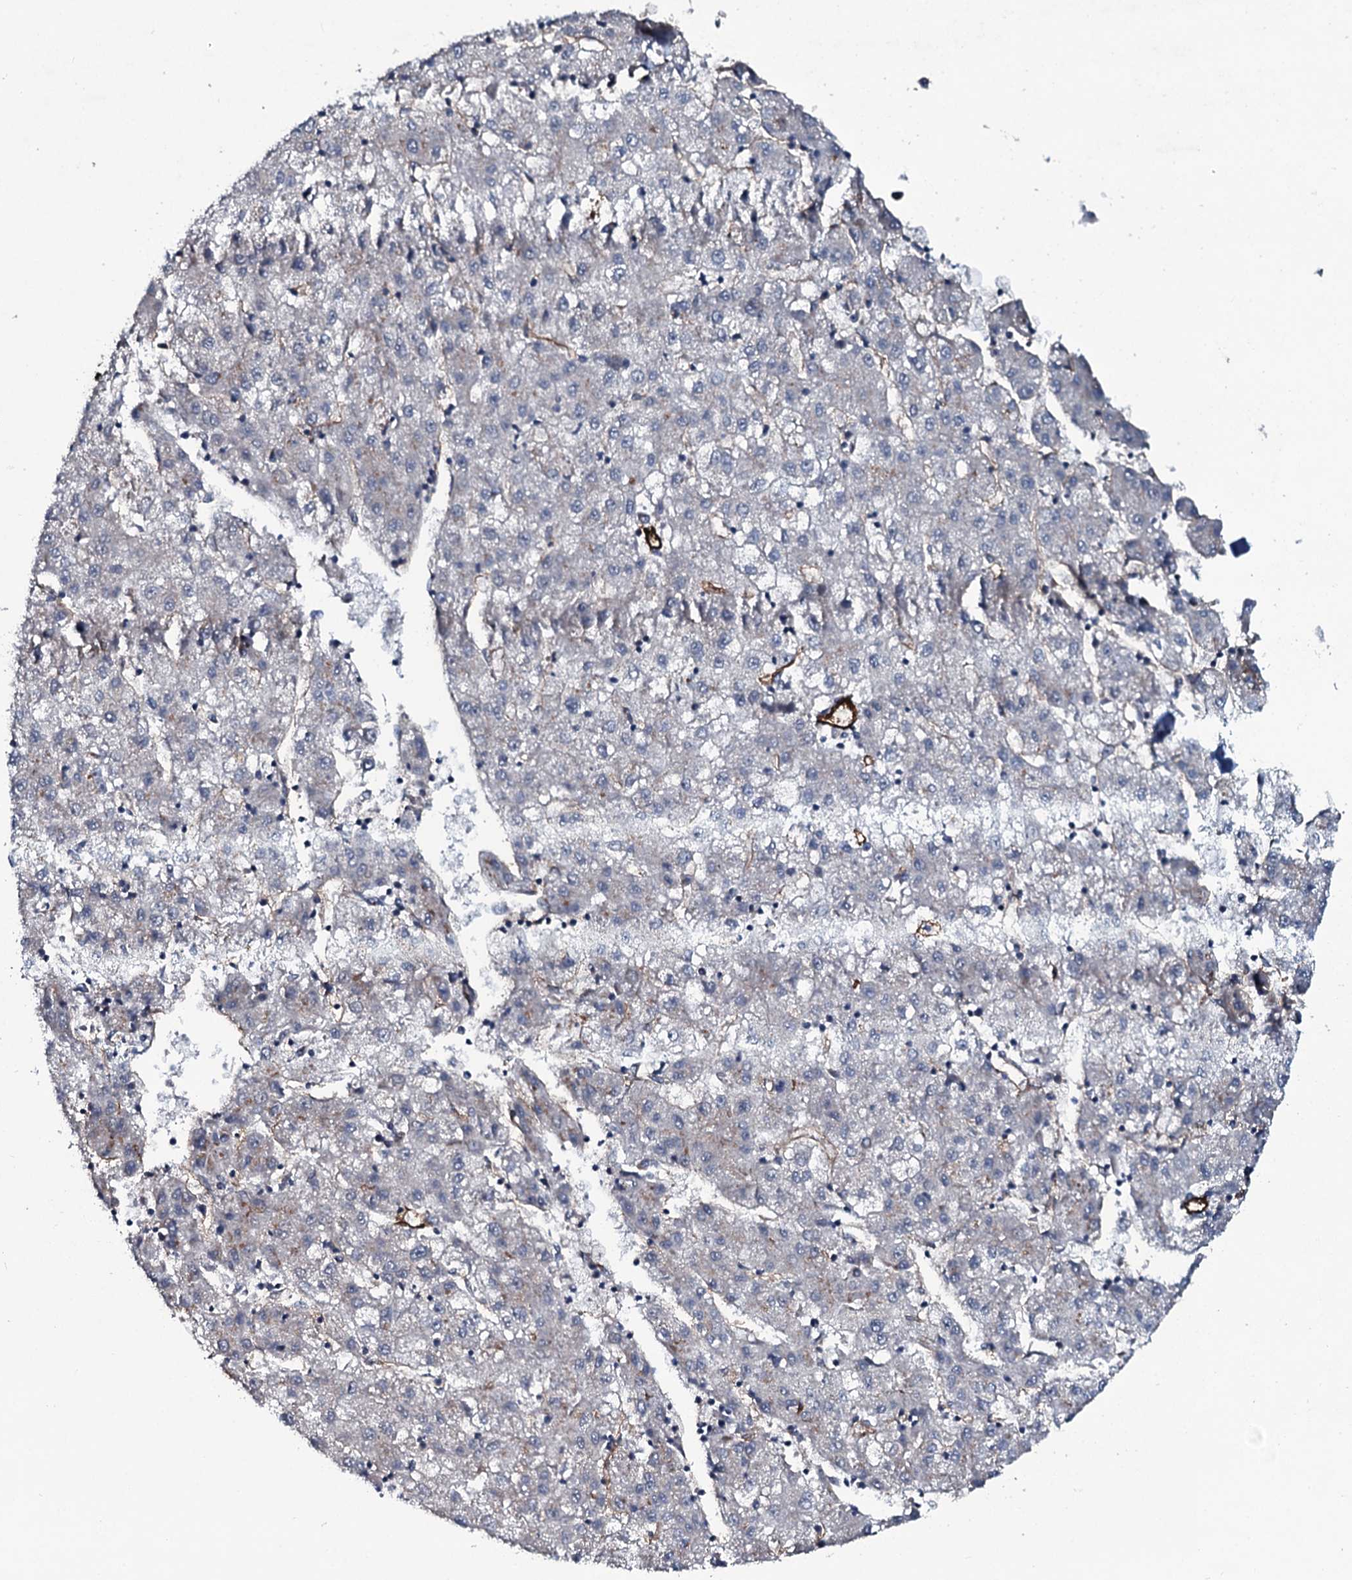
{"staining": {"intensity": "negative", "quantity": "none", "location": "none"}, "tissue": "liver cancer", "cell_type": "Tumor cells", "image_type": "cancer", "snomed": [{"axis": "morphology", "description": "Carcinoma, Hepatocellular, NOS"}, {"axis": "topography", "description": "Liver"}], "caption": "DAB immunohistochemical staining of hepatocellular carcinoma (liver) displays no significant expression in tumor cells. (DAB (3,3'-diaminobenzidine) immunohistochemistry with hematoxylin counter stain).", "gene": "CLEC14A", "patient": {"sex": "male", "age": 72}}